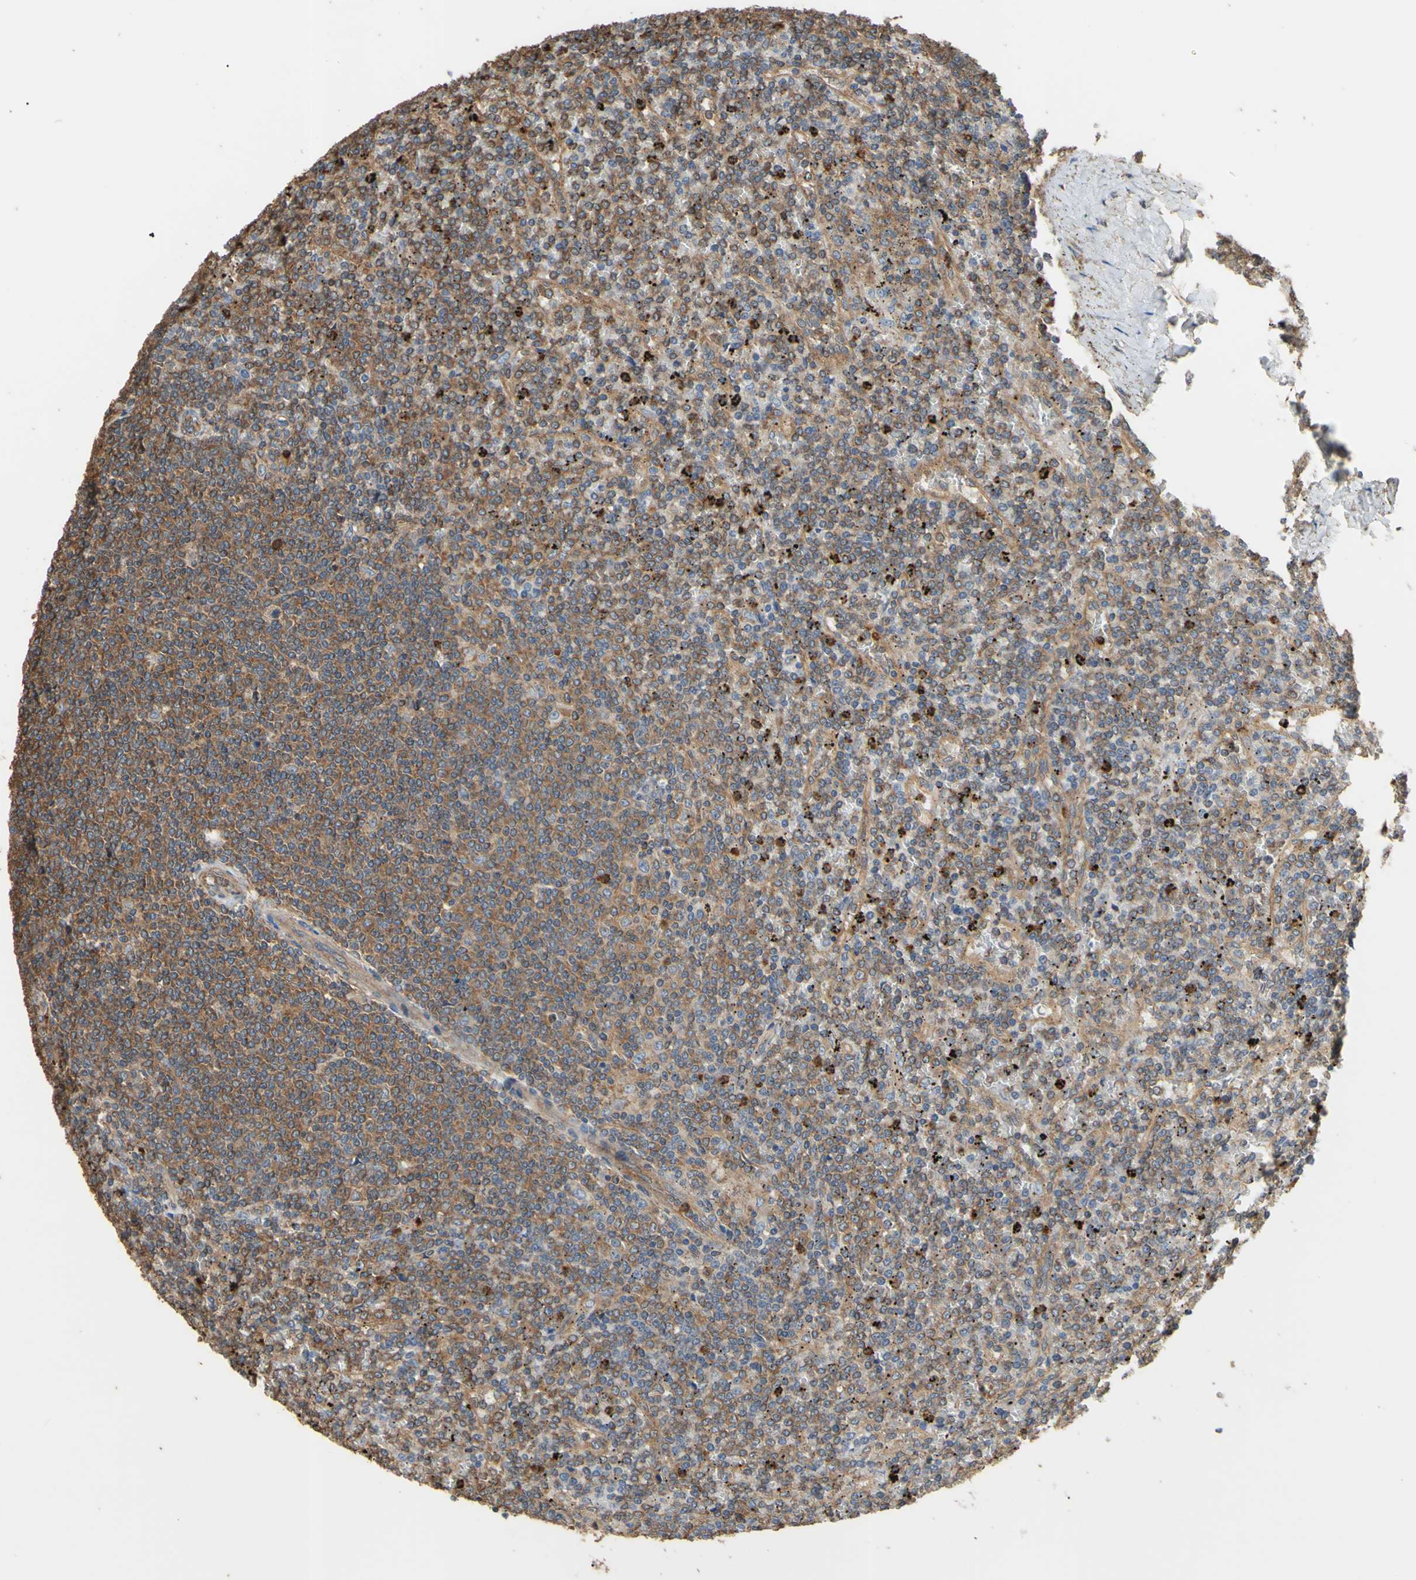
{"staining": {"intensity": "moderate", "quantity": ">75%", "location": "cytoplasmic/membranous"}, "tissue": "lymphoma", "cell_type": "Tumor cells", "image_type": "cancer", "snomed": [{"axis": "morphology", "description": "Malignant lymphoma, non-Hodgkin's type, Low grade"}, {"axis": "topography", "description": "Spleen"}], "caption": "Human low-grade malignant lymphoma, non-Hodgkin's type stained with a protein marker reveals moderate staining in tumor cells.", "gene": "CTTN", "patient": {"sex": "female", "age": 19}}